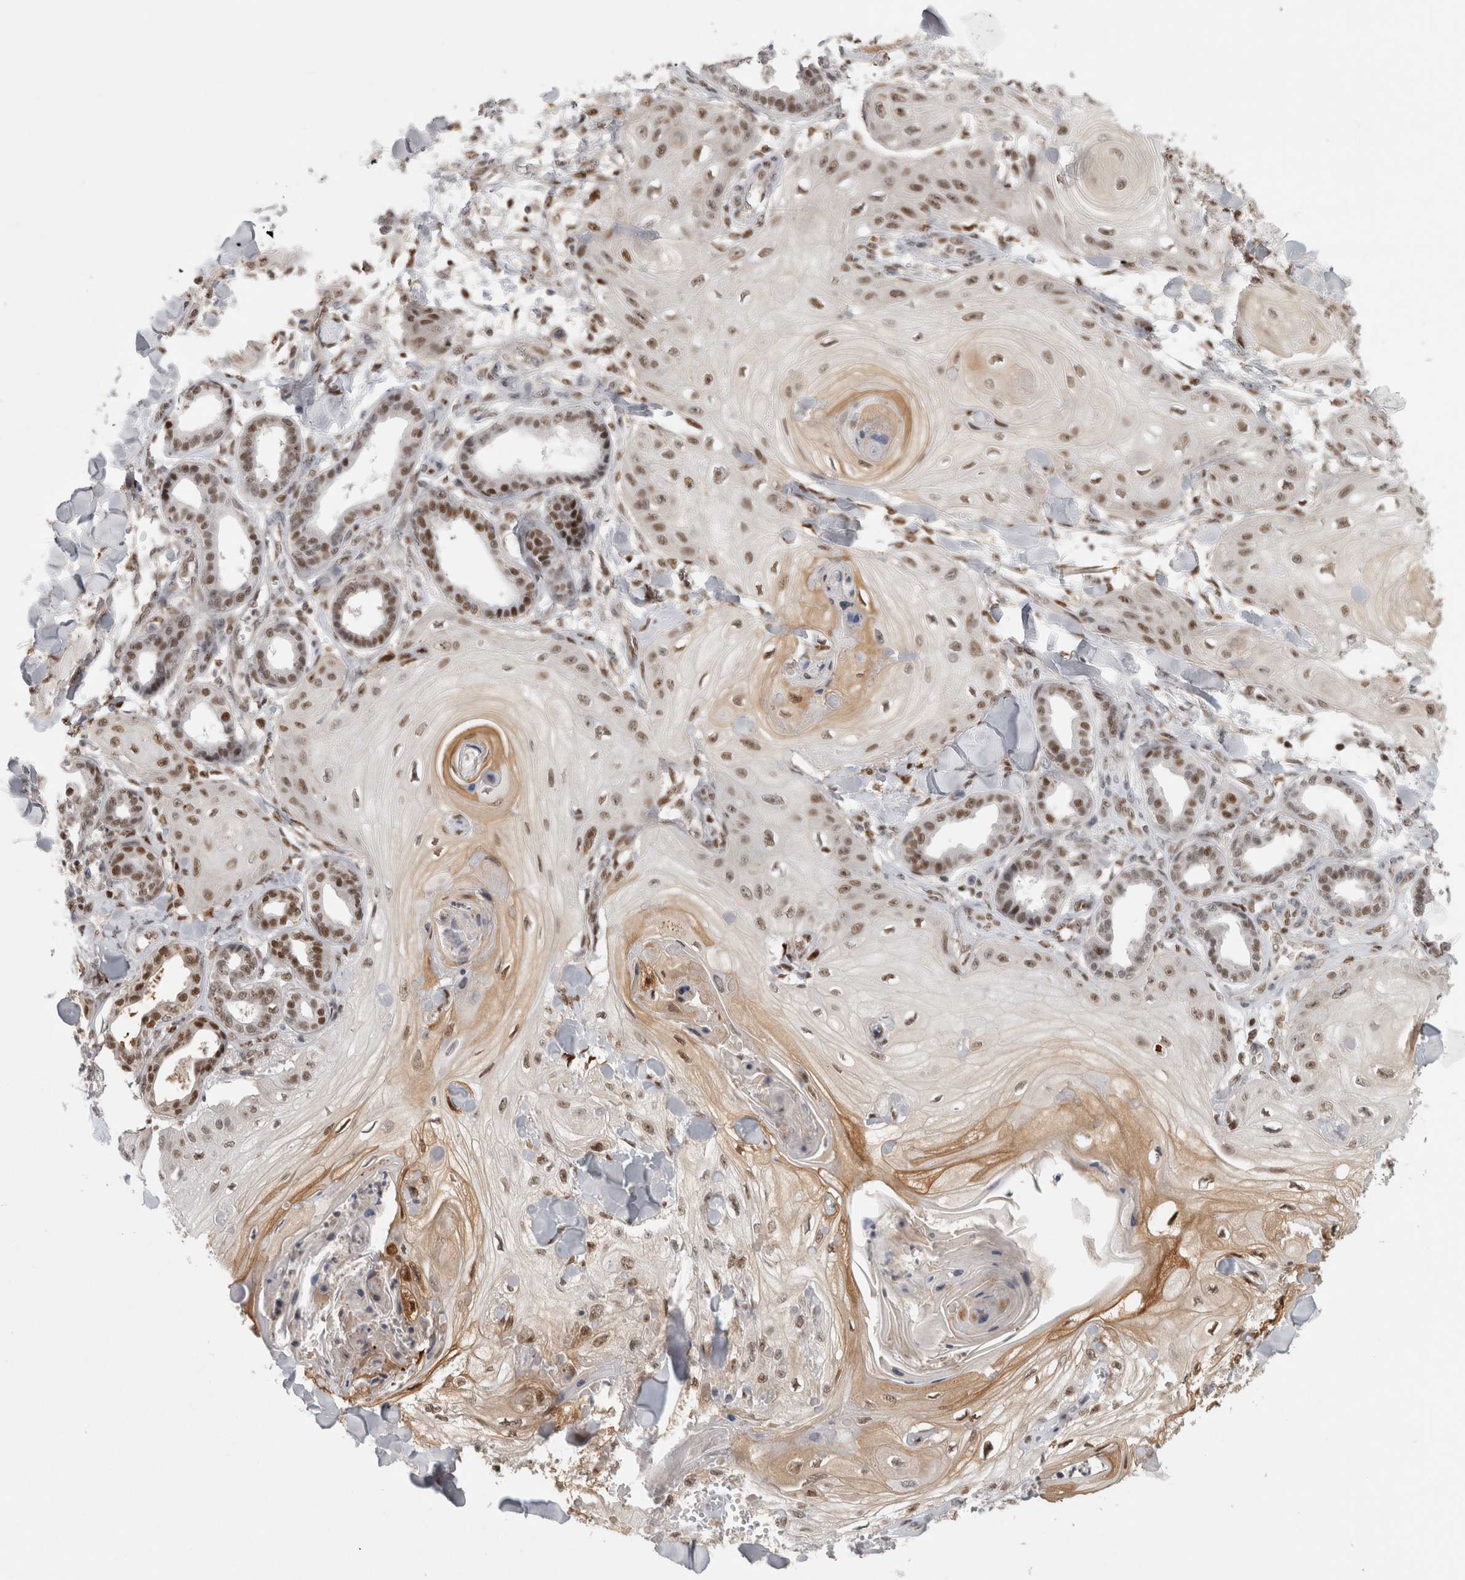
{"staining": {"intensity": "moderate", "quantity": ">75%", "location": "cytoplasmic/membranous,nuclear"}, "tissue": "skin cancer", "cell_type": "Tumor cells", "image_type": "cancer", "snomed": [{"axis": "morphology", "description": "Squamous cell carcinoma, NOS"}, {"axis": "topography", "description": "Skin"}], "caption": "Immunohistochemical staining of squamous cell carcinoma (skin) exhibits medium levels of moderate cytoplasmic/membranous and nuclear protein staining in about >75% of tumor cells.", "gene": "SRARP", "patient": {"sex": "male", "age": 74}}